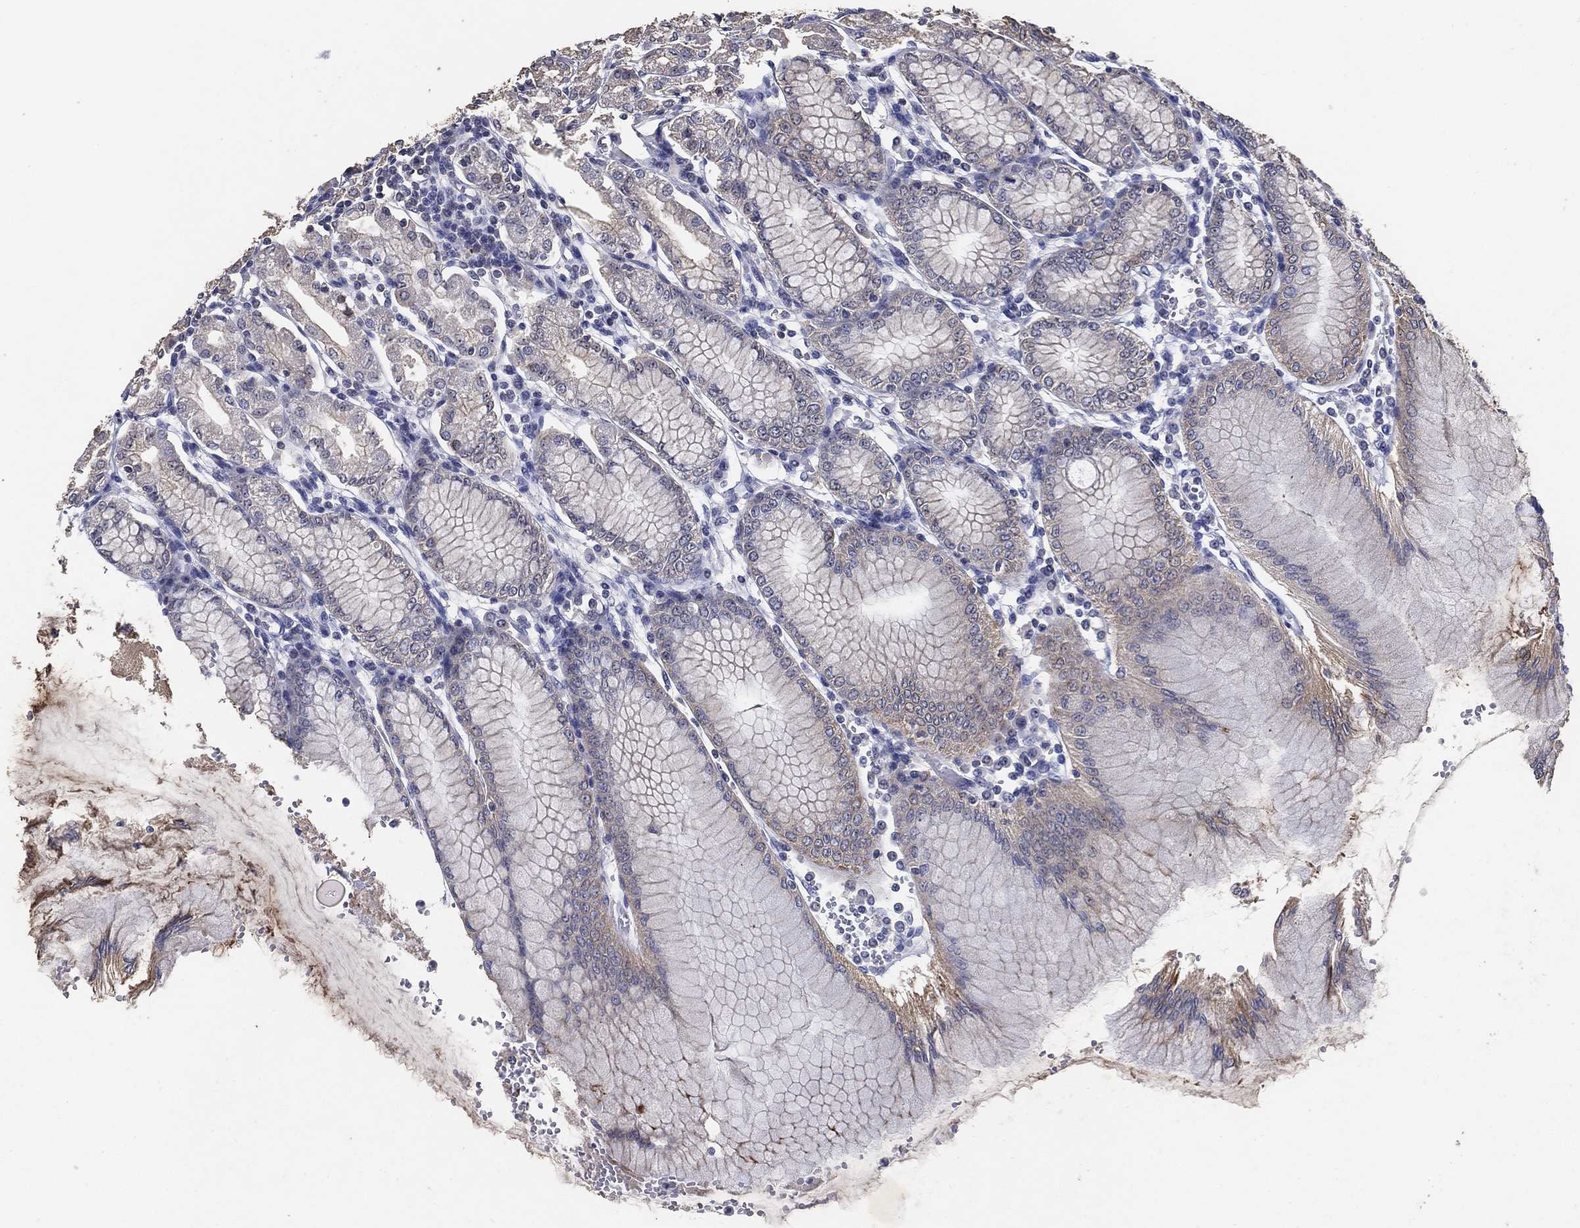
{"staining": {"intensity": "negative", "quantity": "none", "location": "none"}, "tissue": "stomach", "cell_type": "Glandular cells", "image_type": "normal", "snomed": [{"axis": "morphology", "description": "Normal tissue, NOS"}, {"axis": "topography", "description": "Skeletal muscle"}, {"axis": "topography", "description": "Stomach"}], "caption": "This is an immunohistochemistry photomicrograph of normal human stomach. There is no staining in glandular cells.", "gene": "EFNA1", "patient": {"sex": "female", "age": 57}}